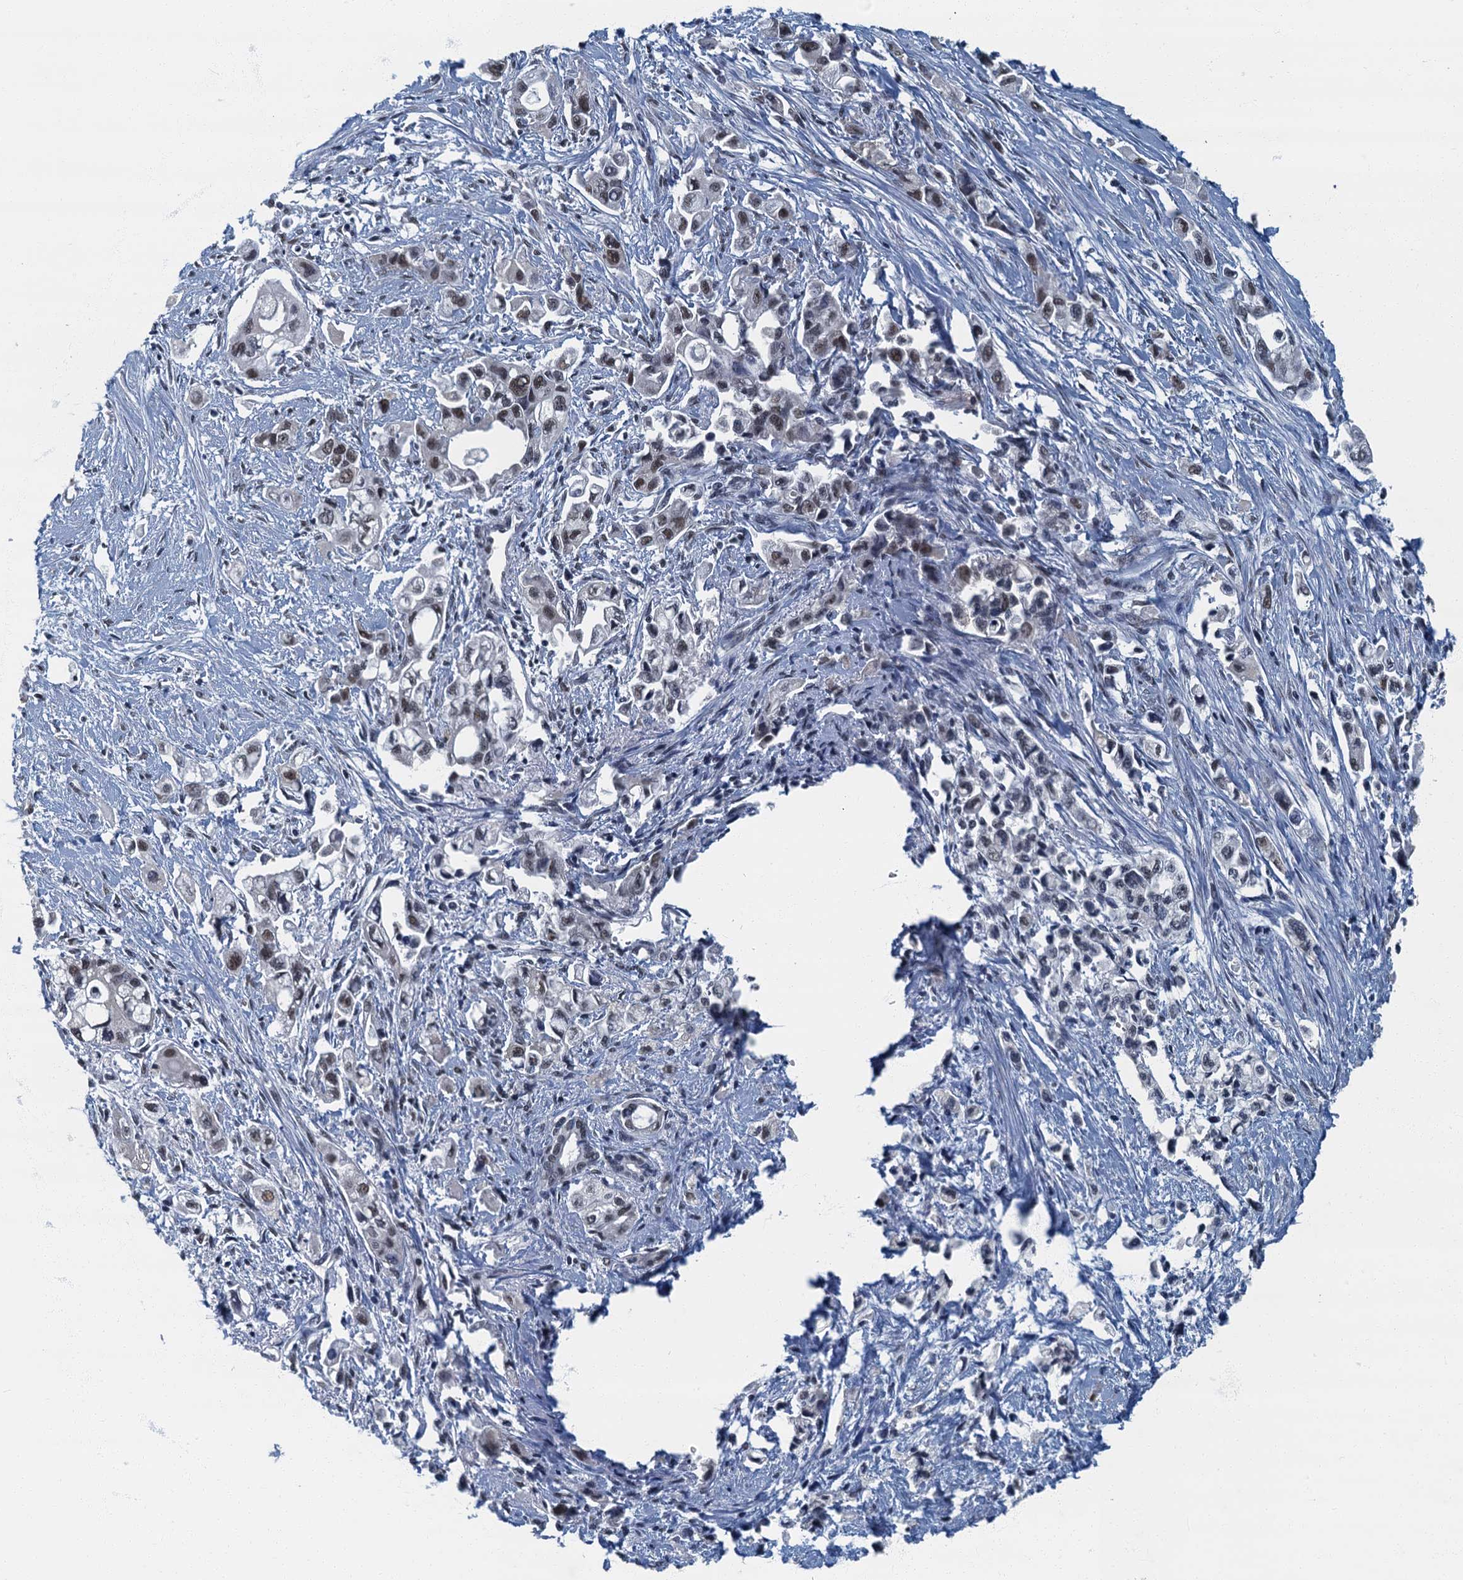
{"staining": {"intensity": "moderate", "quantity": ">75%", "location": "nuclear"}, "tissue": "pancreatic cancer", "cell_type": "Tumor cells", "image_type": "cancer", "snomed": [{"axis": "morphology", "description": "Adenocarcinoma, NOS"}, {"axis": "topography", "description": "Pancreas"}], "caption": "A high-resolution photomicrograph shows immunohistochemistry staining of pancreatic cancer (adenocarcinoma), which shows moderate nuclear positivity in about >75% of tumor cells. (Brightfield microscopy of DAB IHC at high magnification).", "gene": "GADL1", "patient": {"sex": "female", "age": 66}}